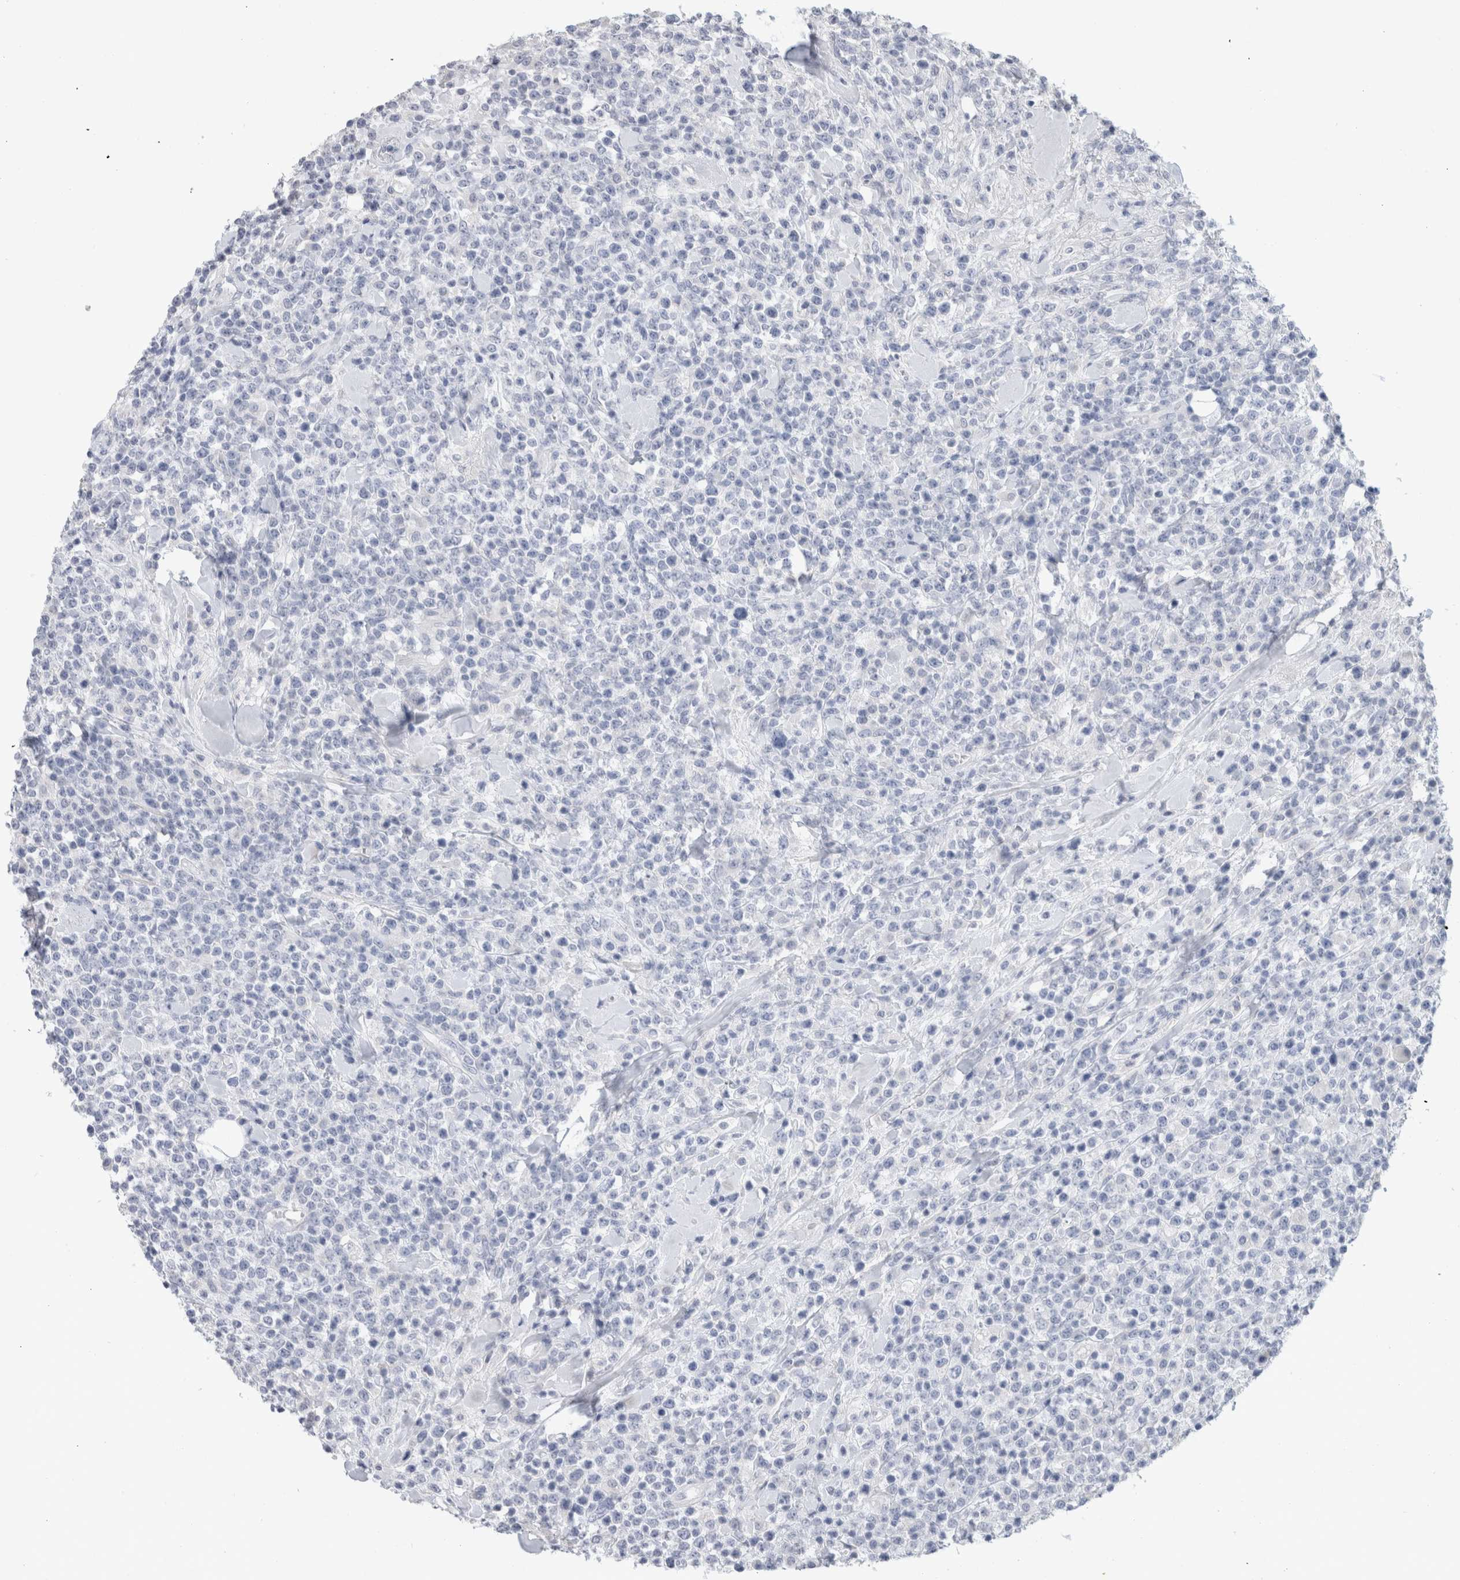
{"staining": {"intensity": "negative", "quantity": "none", "location": "none"}, "tissue": "lymphoma", "cell_type": "Tumor cells", "image_type": "cancer", "snomed": [{"axis": "morphology", "description": "Malignant lymphoma, non-Hodgkin's type, High grade"}, {"axis": "topography", "description": "Colon"}], "caption": "Tumor cells show no significant protein staining in lymphoma.", "gene": "BCAN", "patient": {"sex": "female", "age": 53}}